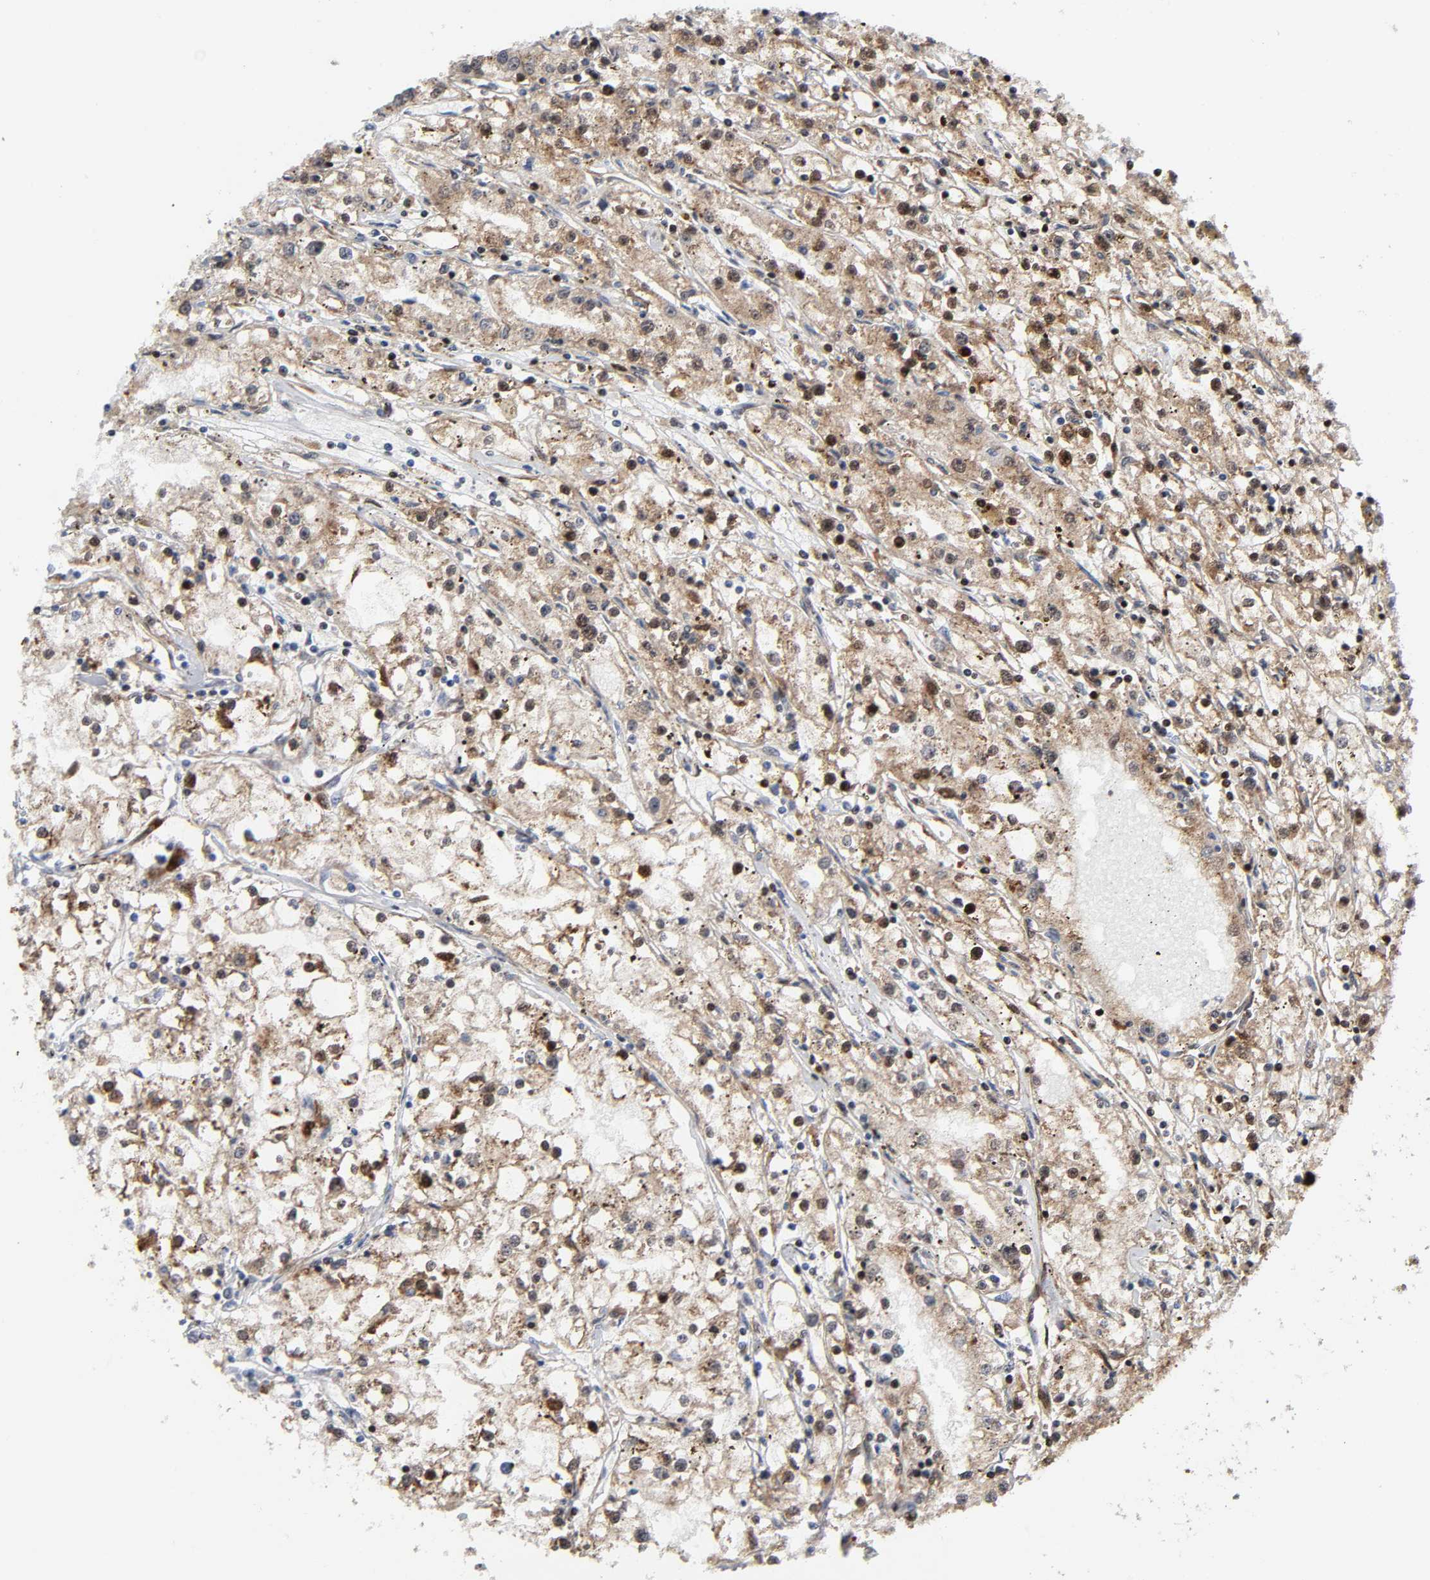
{"staining": {"intensity": "weak", "quantity": "<25%", "location": "cytoplasmic/membranous,nuclear"}, "tissue": "renal cancer", "cell_type": "Tumor cells", "image_type": "cancer", "snomed": [{"axis": "morphology", "description": "Adenocarcinoma, NOS"}, {"axis": "topography", "description": "Kidney"}], "caption": "IHC photomicrograph of neoplastic tissue: adenocarcinoma (renal) stained with DAB reveals no significant protein expression in tumor cells. Brightfield microscopy of immunohistochemistry (IHC) stained with DAB (3,3'-diaminobenzidine) (brown) and hematoxylin (blue), captured at high magnification.", "gene": "MAPK1", "patient": {"sex": "male", "age": 56}}